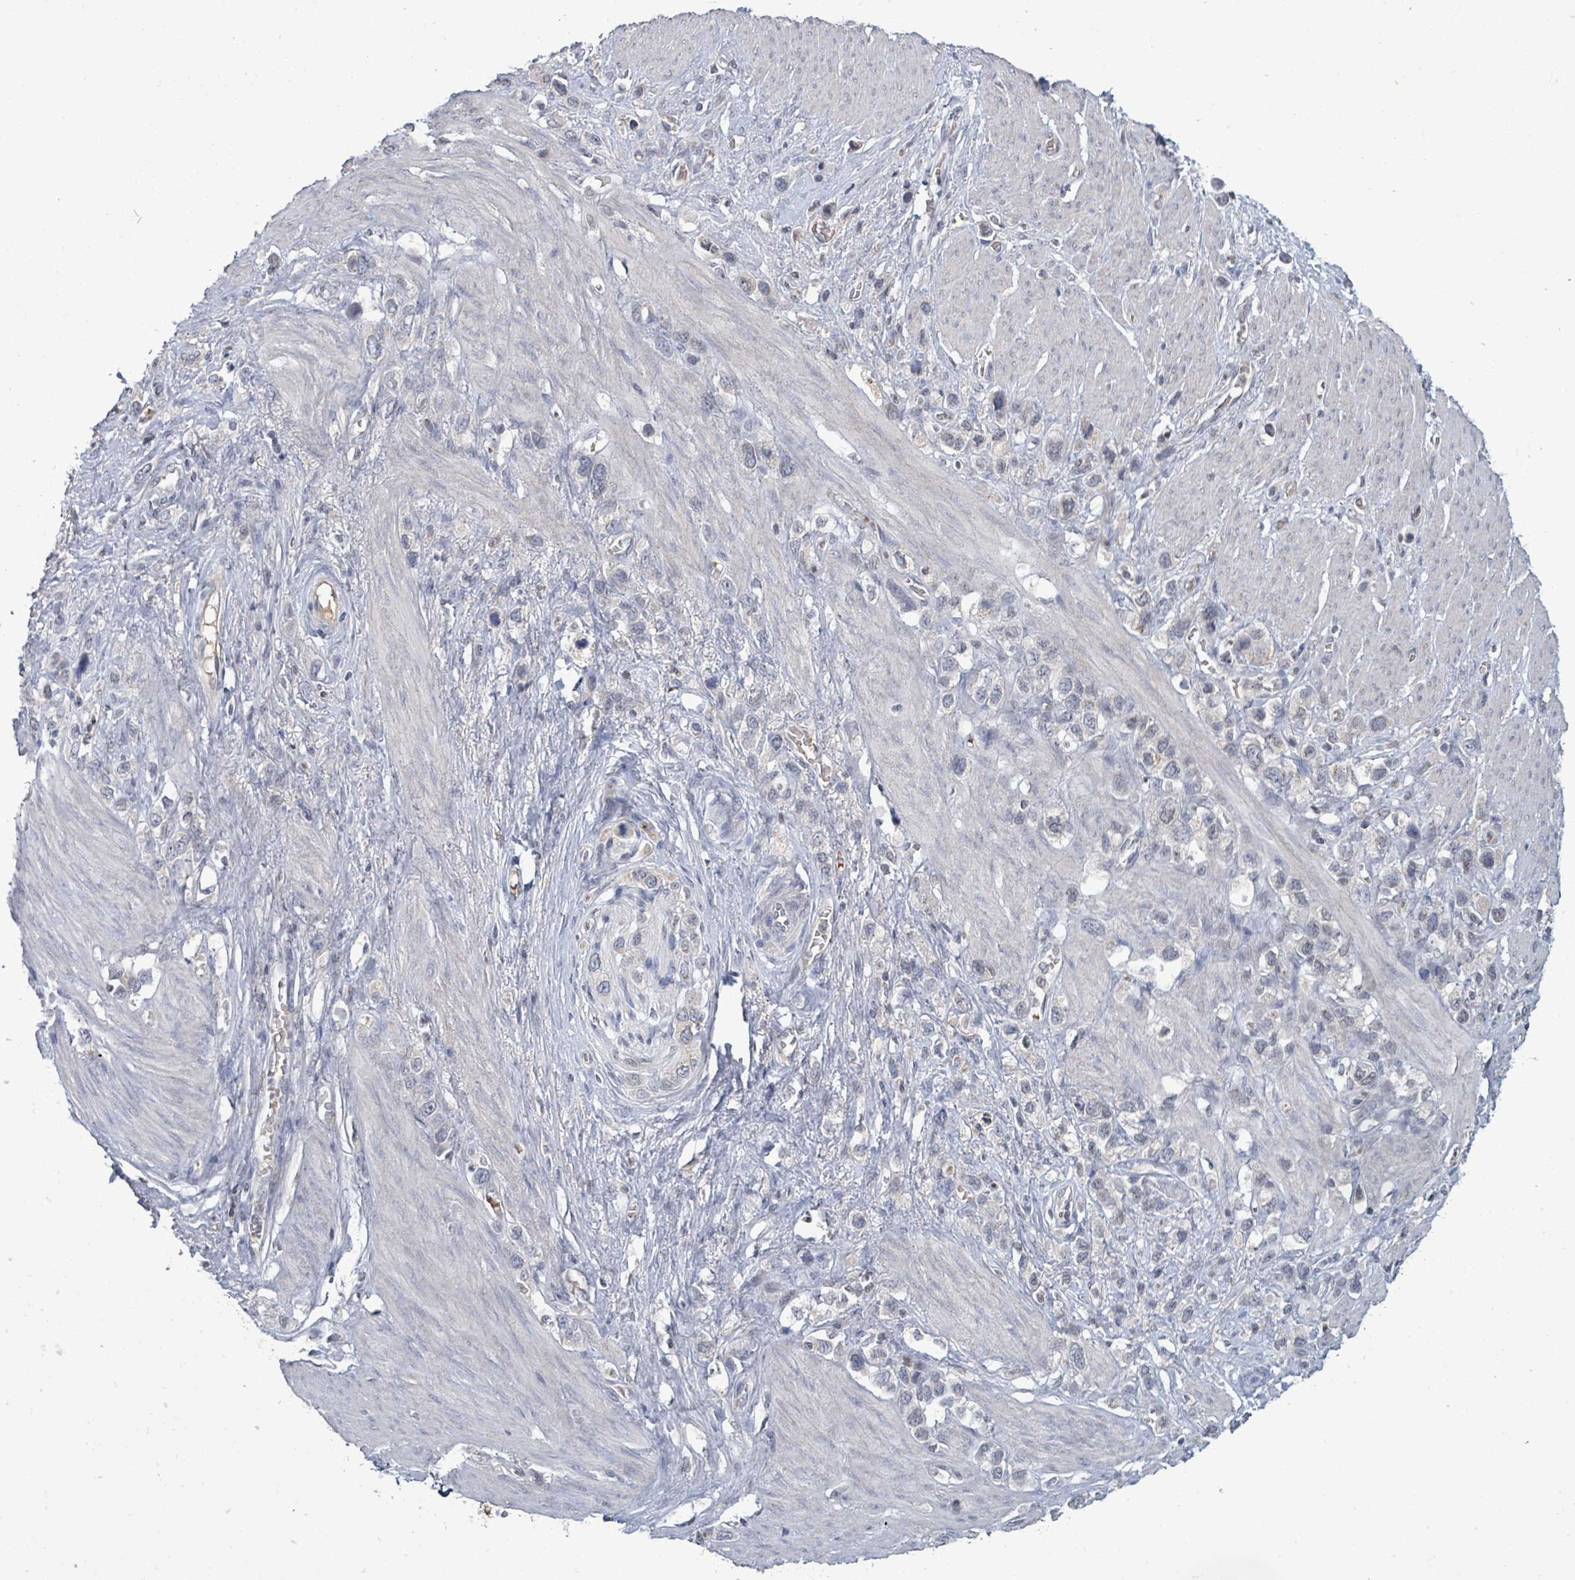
{"staining": {"intensity": "negative", "quantity": "none", "location": "none"}, "tissue": "stomach cancer", "cell_type": "Tumor cells", "image_type": "cancer", "snomed": [{"axis": "morphology", "description": "Adenocarcinoma, NOS"}, {"axis": "topography", "description": "Stomach"}], "caption": "Human adenocarcinoma (stomach) stained for a protein using immunohistochemistry shows no staining in tumor cells.", "gene": "GRM8", "patient": {"sex": "female", "age": 65}}